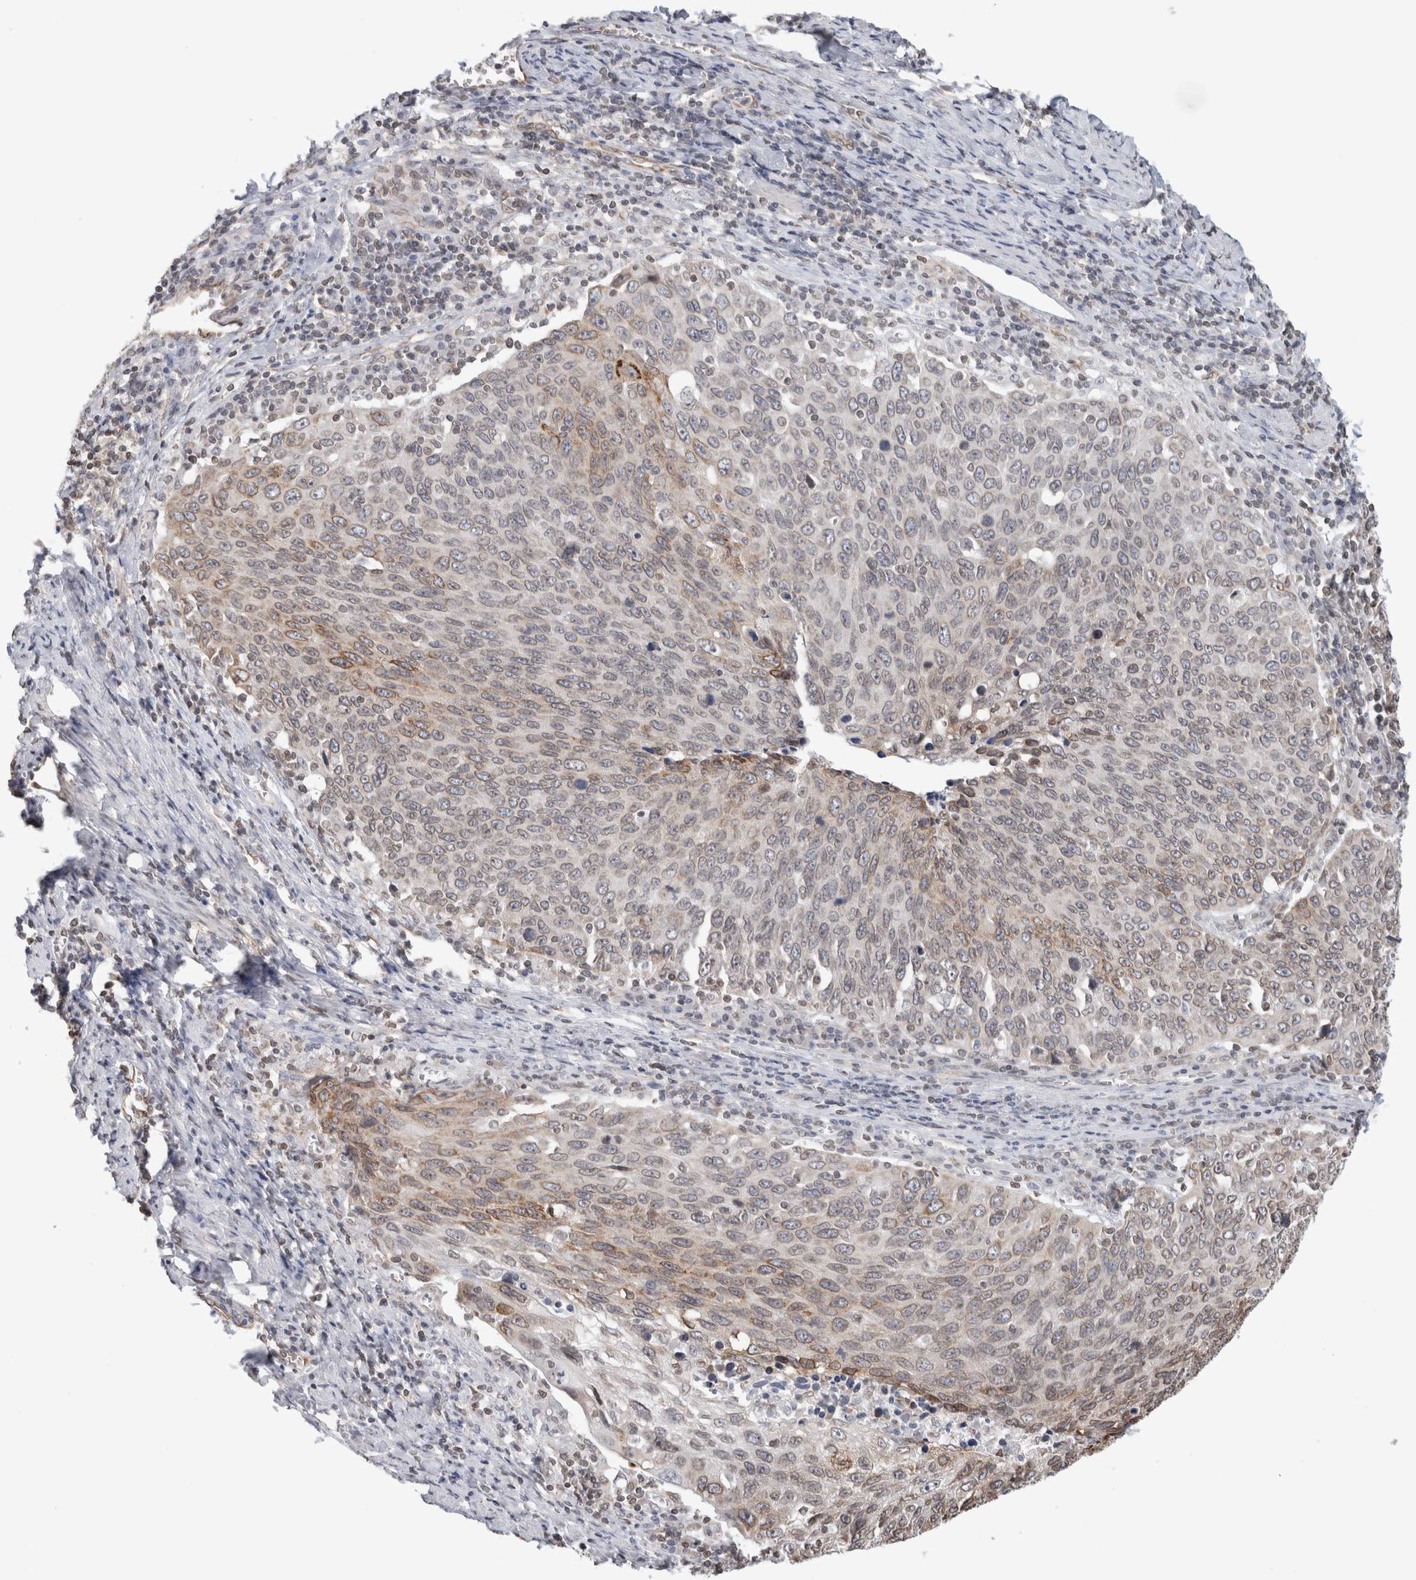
{"staining": {"intensity": "weak", "quantity": "<25%", "location": "cytoplasmic/membranous,nuclear"}, "tissue": "cervical cancer", "cell_type": "Tumor cells", "image_type": "cancer", "snomed": [{"axis": "morphology", "description": "Squamous cell carcinoma, NOS"}, {"axis": "topography", "description": "Cervix"}], "caption": "An image of cervical squamous cell carcinoma stained for a protein reveals no brown staining in tumor cells. The staining is performed using DAB (3,3'-diaminobenzidine) brown chromogen with nuclei counter-stained in using hematoxylin.", "gene": "RBMX2", "patient": {"sex": "female", "age": 53}}